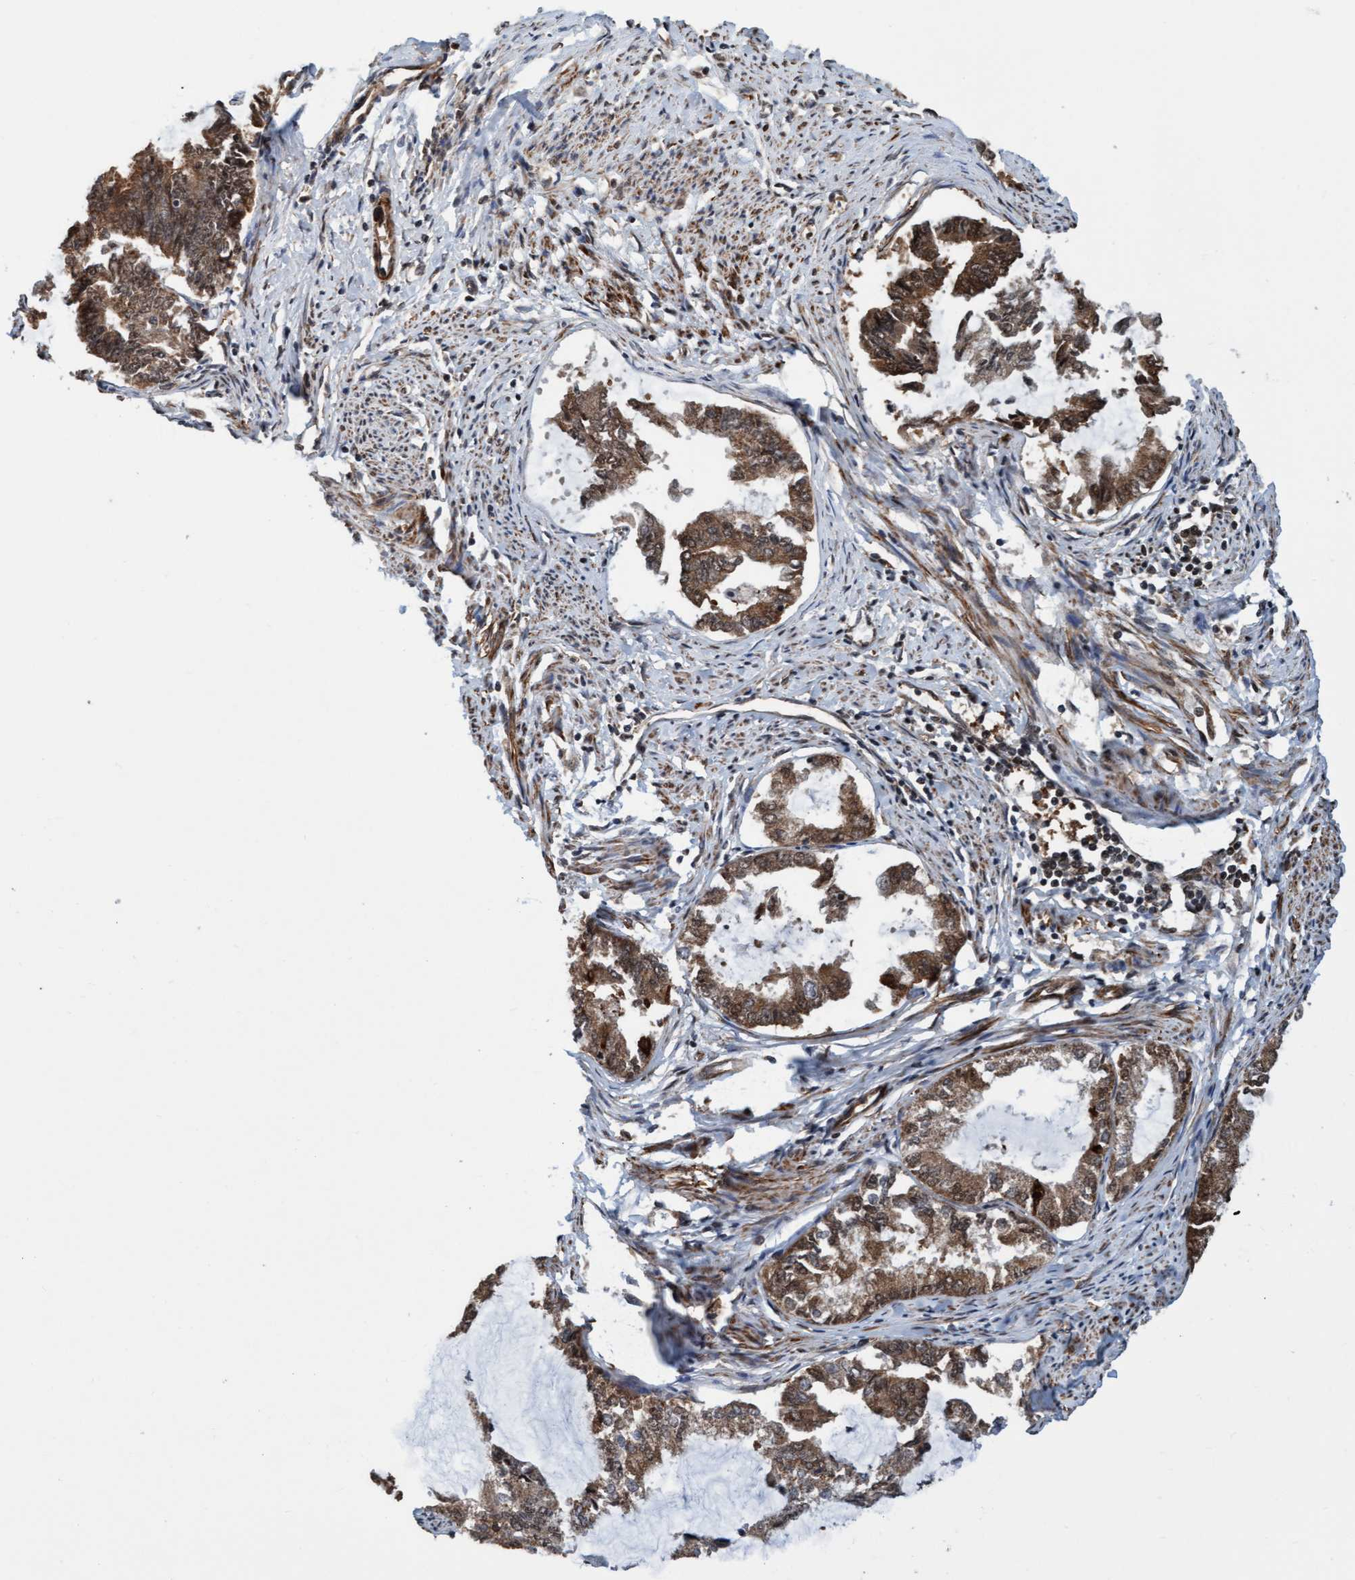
{"staining": {"intensity": "moderate", "quantity": ">75%", "location": "cytoplasmic/membranous"}, "tissue": "endometrial cancer", "cell_type": "Tumor cells", "image_type": "cancer", "snomed": [{"axis": "morphology", "description": "Adenocarcinoma, NOS"}, {"axis": "topography", "description": "Endometrium"}], "caption": "Human endometrial cancer stained with a protein marker reveals moderate staining in tumor cells.", "gene": "STXBP4", "patient": {"sex": "female", "age": 86}}